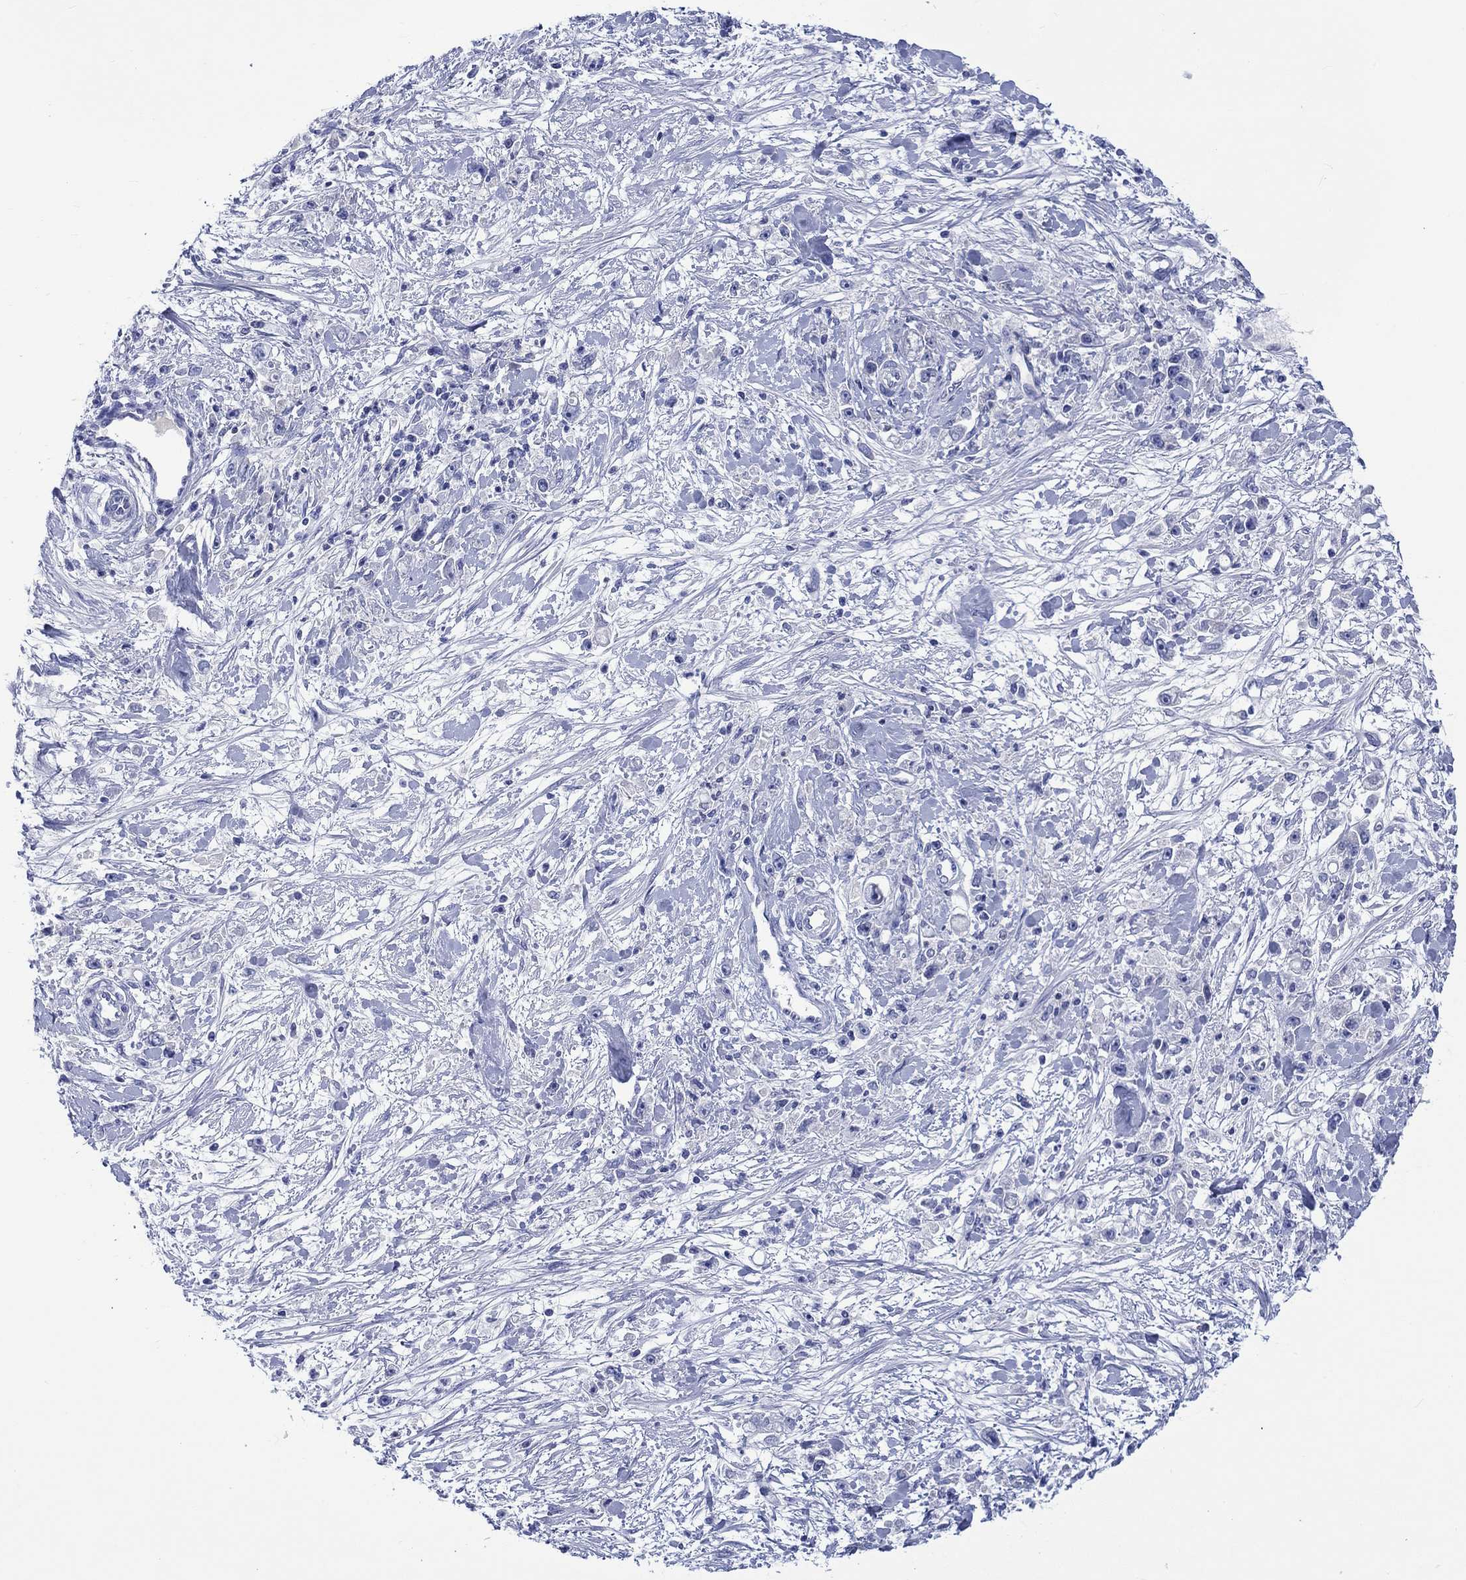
{"staining": {"intensity": "negative", "quantity": "none", "location": "none"}, "tissue": "stomach cancer", "cell_type": "Tumor cells", "image_type": "cancer", "snomed": [{"axis": "morphology", "description": "Adenocarcinoma, NOS"}, {"axis": "topography", "description": "Stomach"}], "caption": "An immunohistochemistry micrograph of stomach cancer is shown. There is no staining in tumor cells of stomach cancer.", "gene": "CACNG3", "patient": {"sex": "female", "age": 59}}